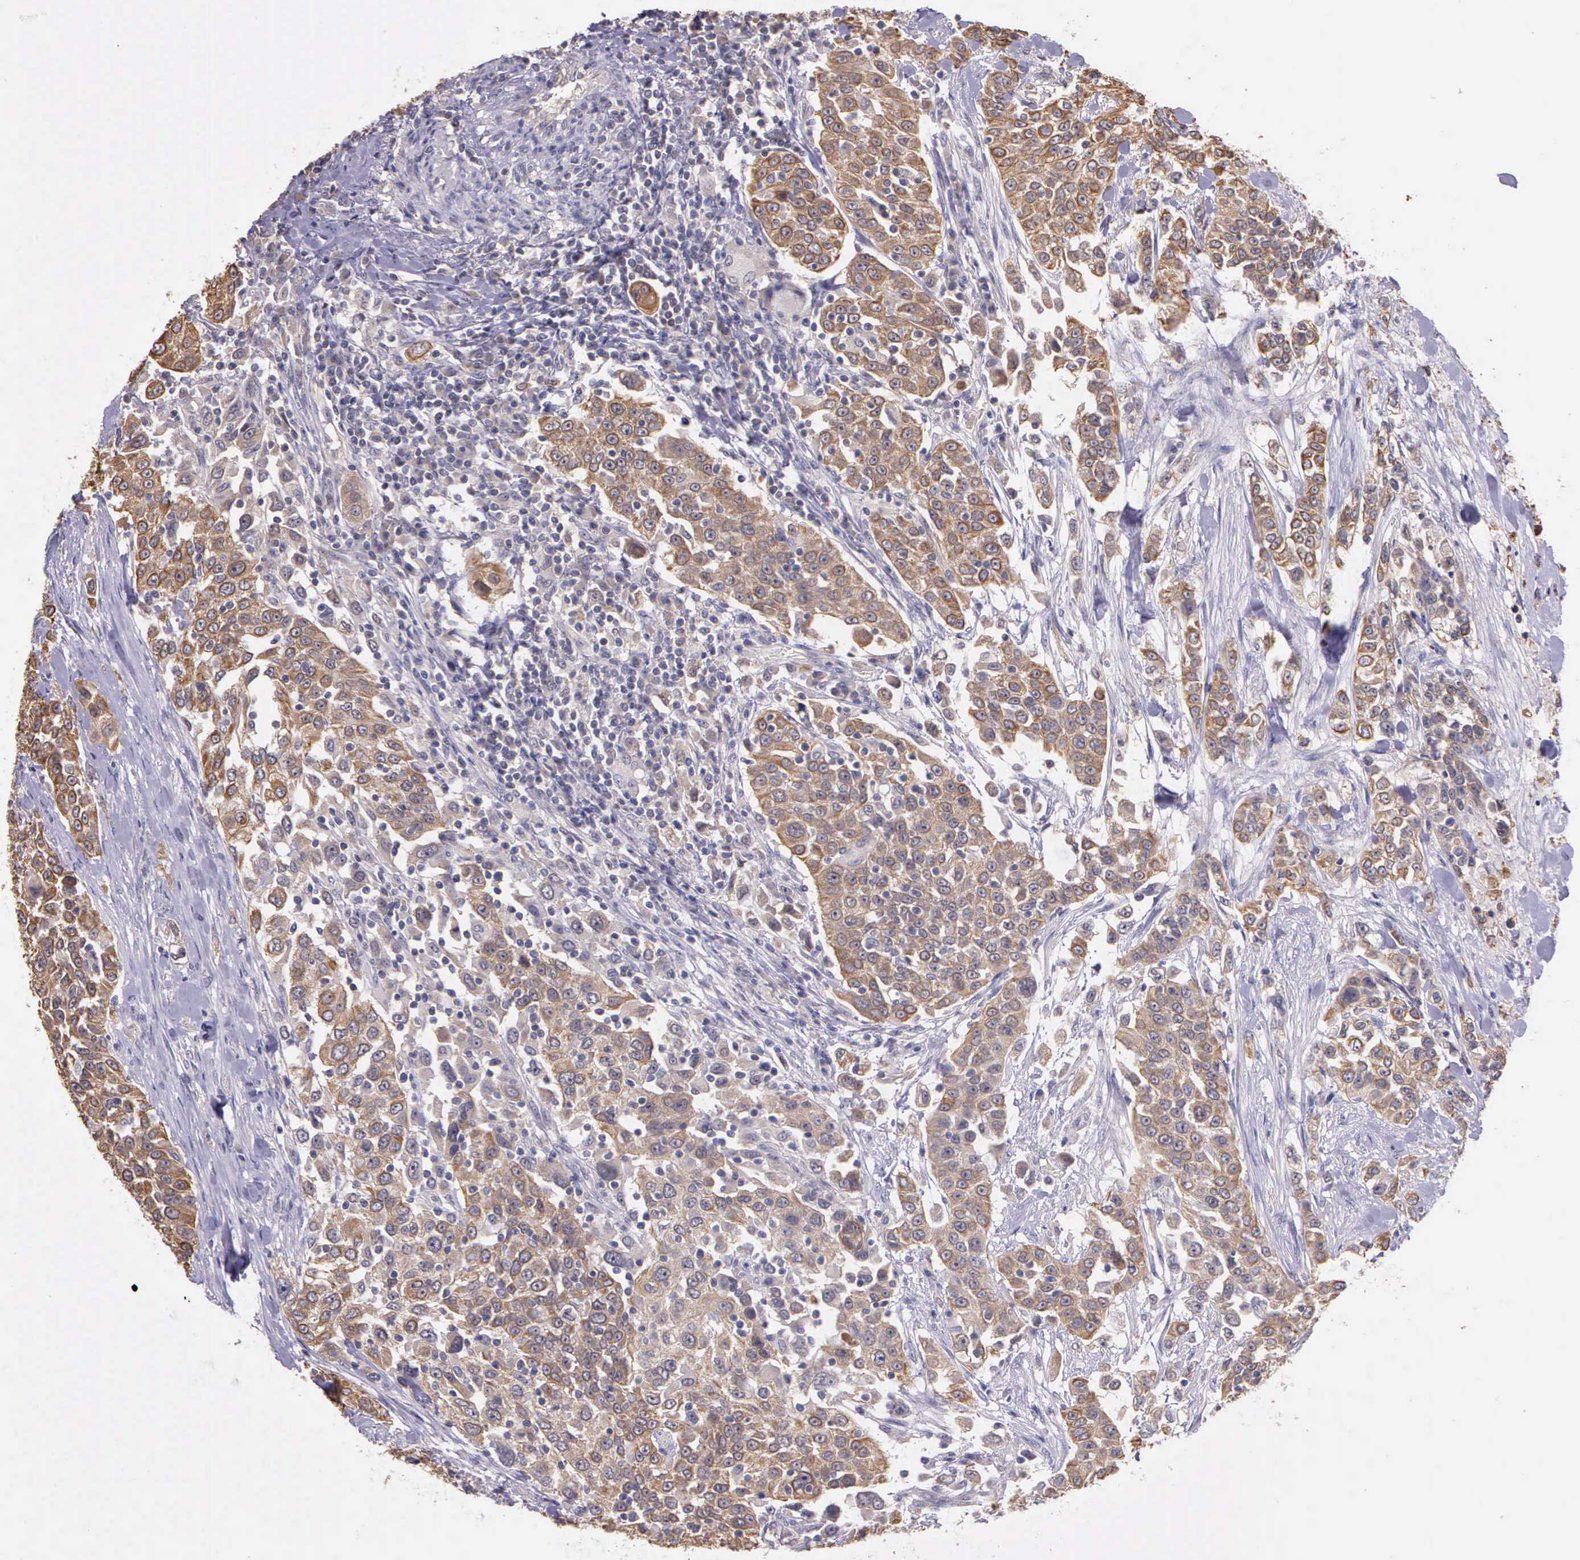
{"staining": {"intensity": "weak", "quantity": "25%-75%", "location": "cytoplasmic/membranous"}, "tissue": "urothelial cancer", "cell_type": "Tumor cells", "image_type": "cancer", "snomed": [{"axis": "morphology", "description": "Urothelial carcinoma, High grade"}, {"axis": "topography", "description": "Urinary bladder"}], "caption": "High-magnification brightfield microscopy of urothelial cancer stained with DAB (brown) and counterstained with hematoxylin (blue). tumor cells exhibit weak cytoplasmic/membranous expression is present in about25%-75% of cells.", "gene": "IGBP1", "patient": {"sex": "female", "age": 80}}